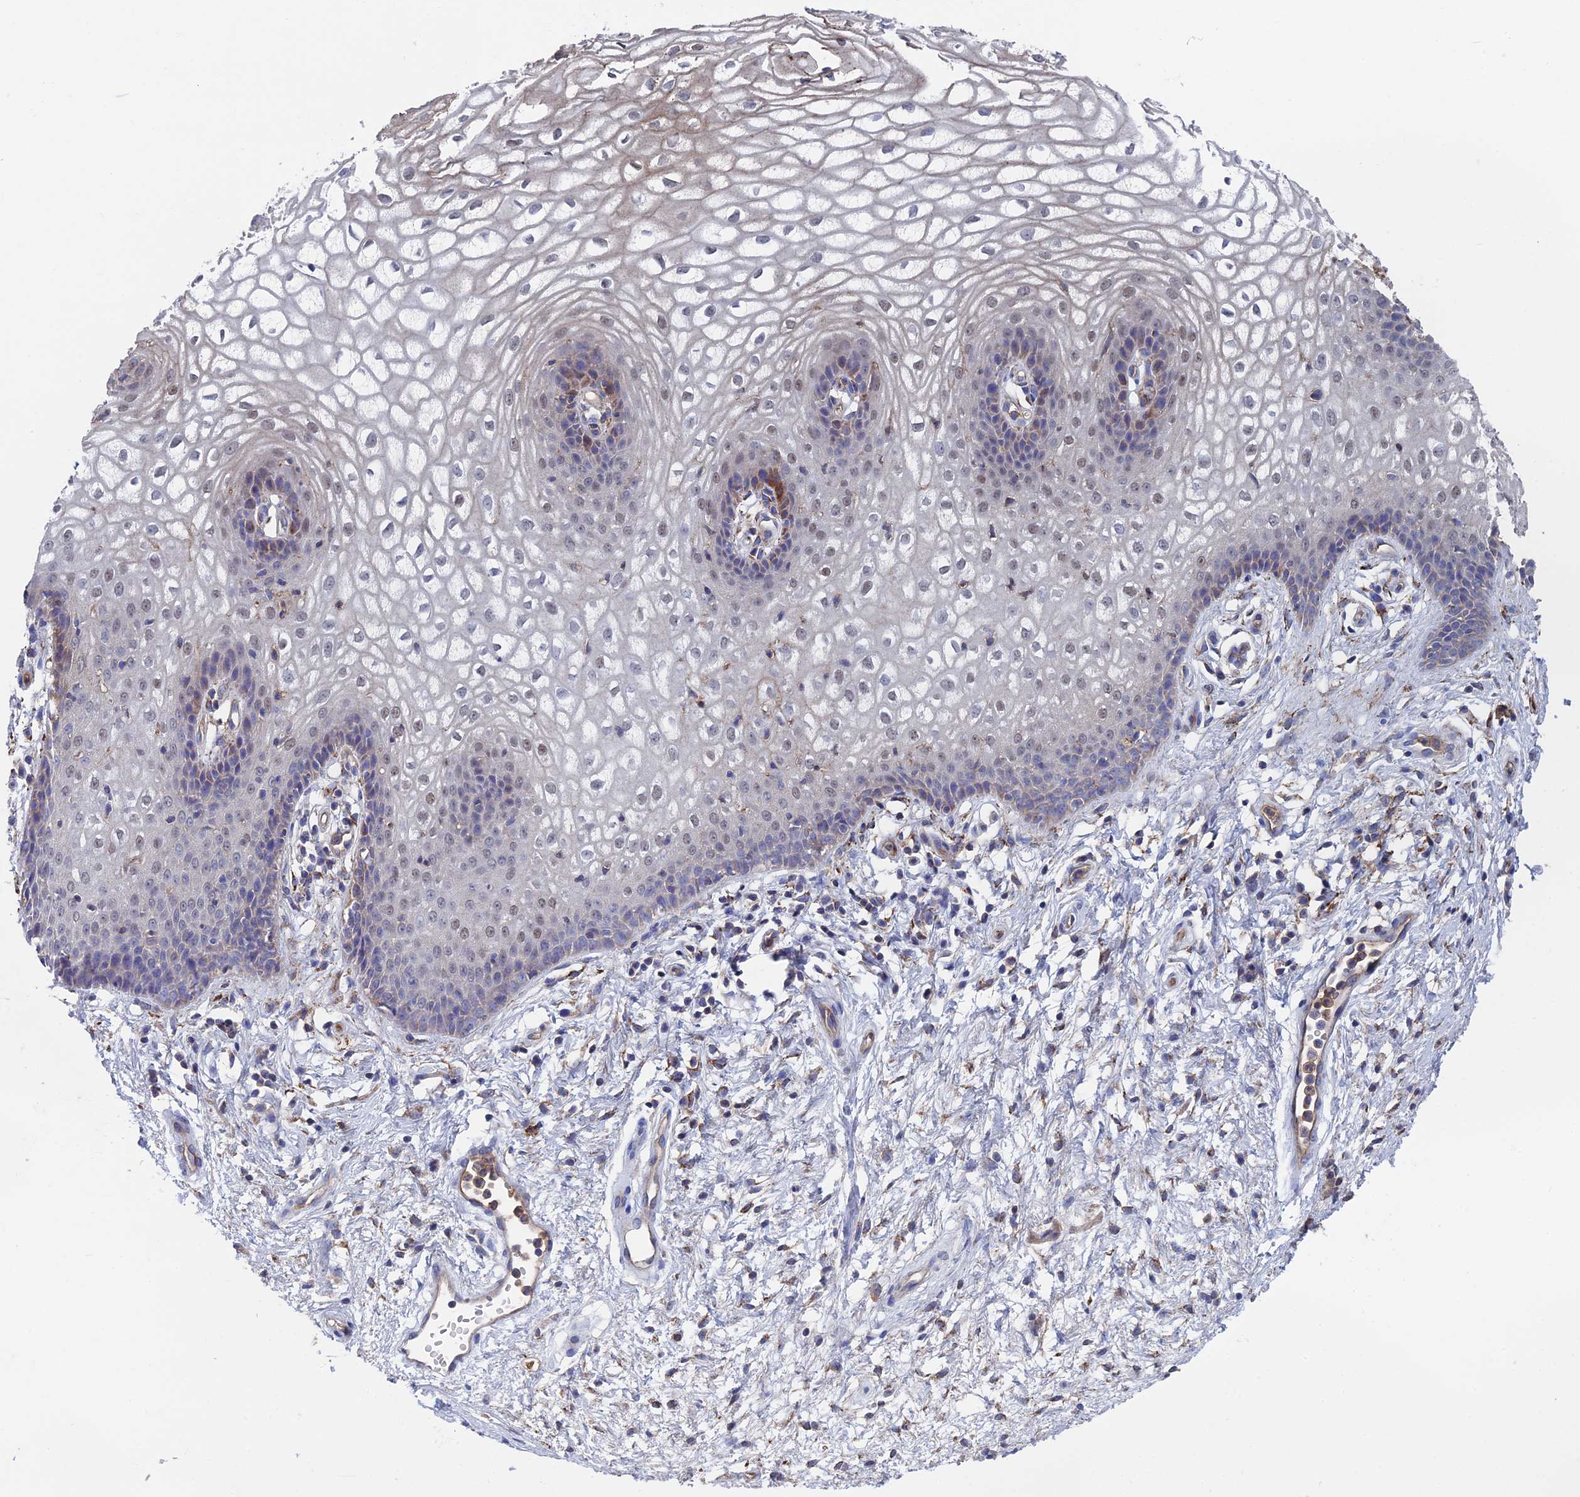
{"staining": {"intensity": "weak", "quantity": "<25%", "location": "nuclear"}, "tissue": "vagina", "cell_type": "Squamous epithelial cells", "image_type": "normal", "snomed": [{"axis": "morphology", "description": "Normal tissue, NOS"}, {"axis": "topography", "description": "Vagina"}], "caption": "The immunohistochemistry (IHC) histopathology image has no significant positivity in squamous epithelial cells of vagina. The staining was performed using DAB (3,3'-diaminobenzidine) to visualize the protein expression in brown, while the nuclei were stained in blue with hematoxylin (Magnification: 20x).", "gene": "SNX11", "patient": {"sex": "female", "age": 34}}